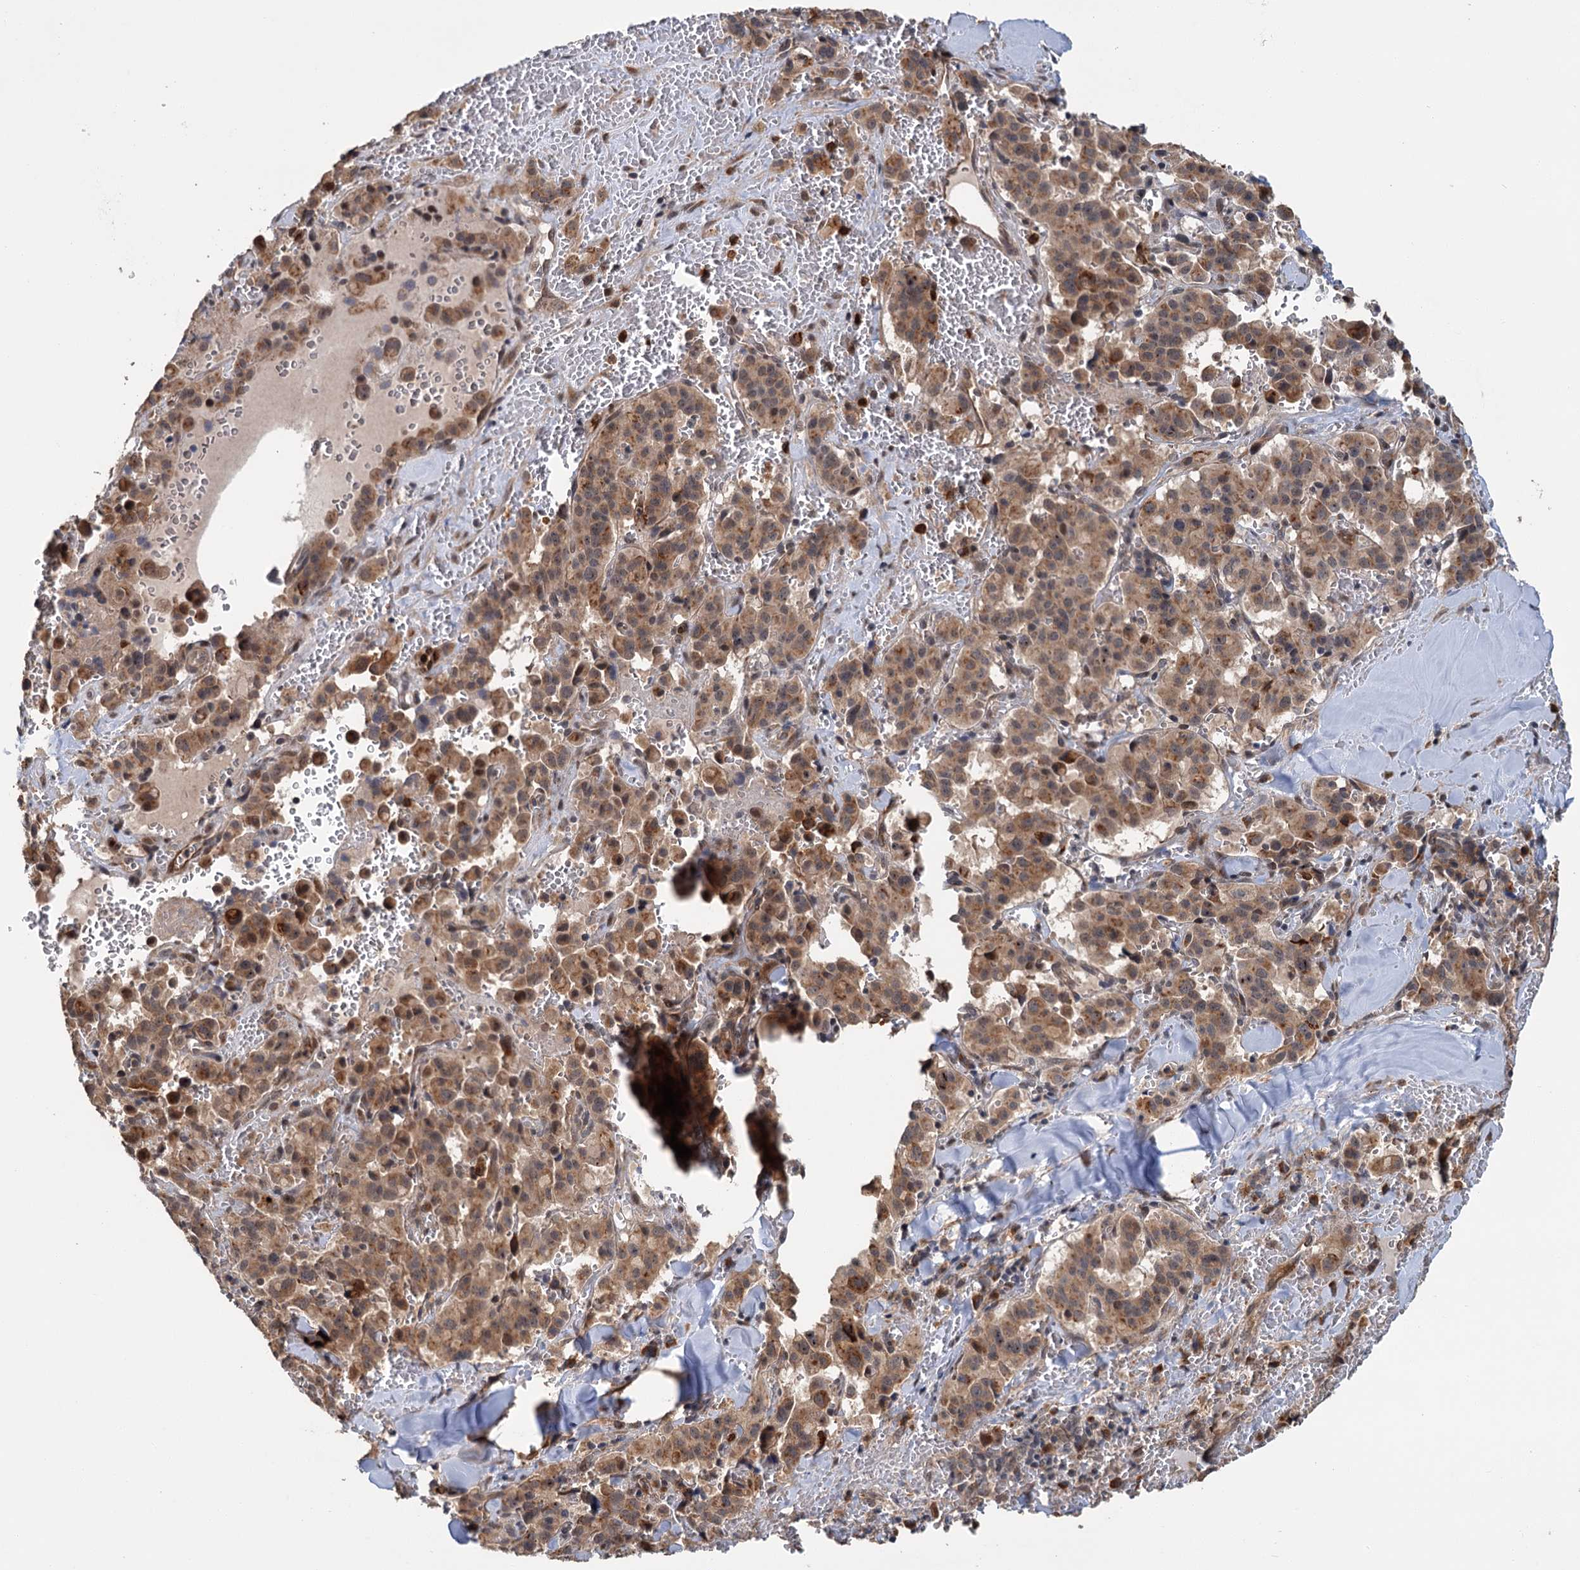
{"staining": {"intensity": "moderate", "quantity": ">75%", "location": "cytoplasmic/membranous"}, "tissue": "pancreatic cancer", "cell_type": "Tumor cells", "image_type": "cancer", "snomed": [{"axis": "morphology", "description": "Adenocarcinoma, NOS"}, {"axis": "topography", "description": "Pancreas"}], "caption": "There is medium levels of moderate cytoplasmic/membranous positivity in tumor cells of pancreatic adenocarcinoma, as demonstrated by immunohistochemical staining (brown color).", "gene": "KANSL2", "patient": {"sex": "male", "age": 65}}